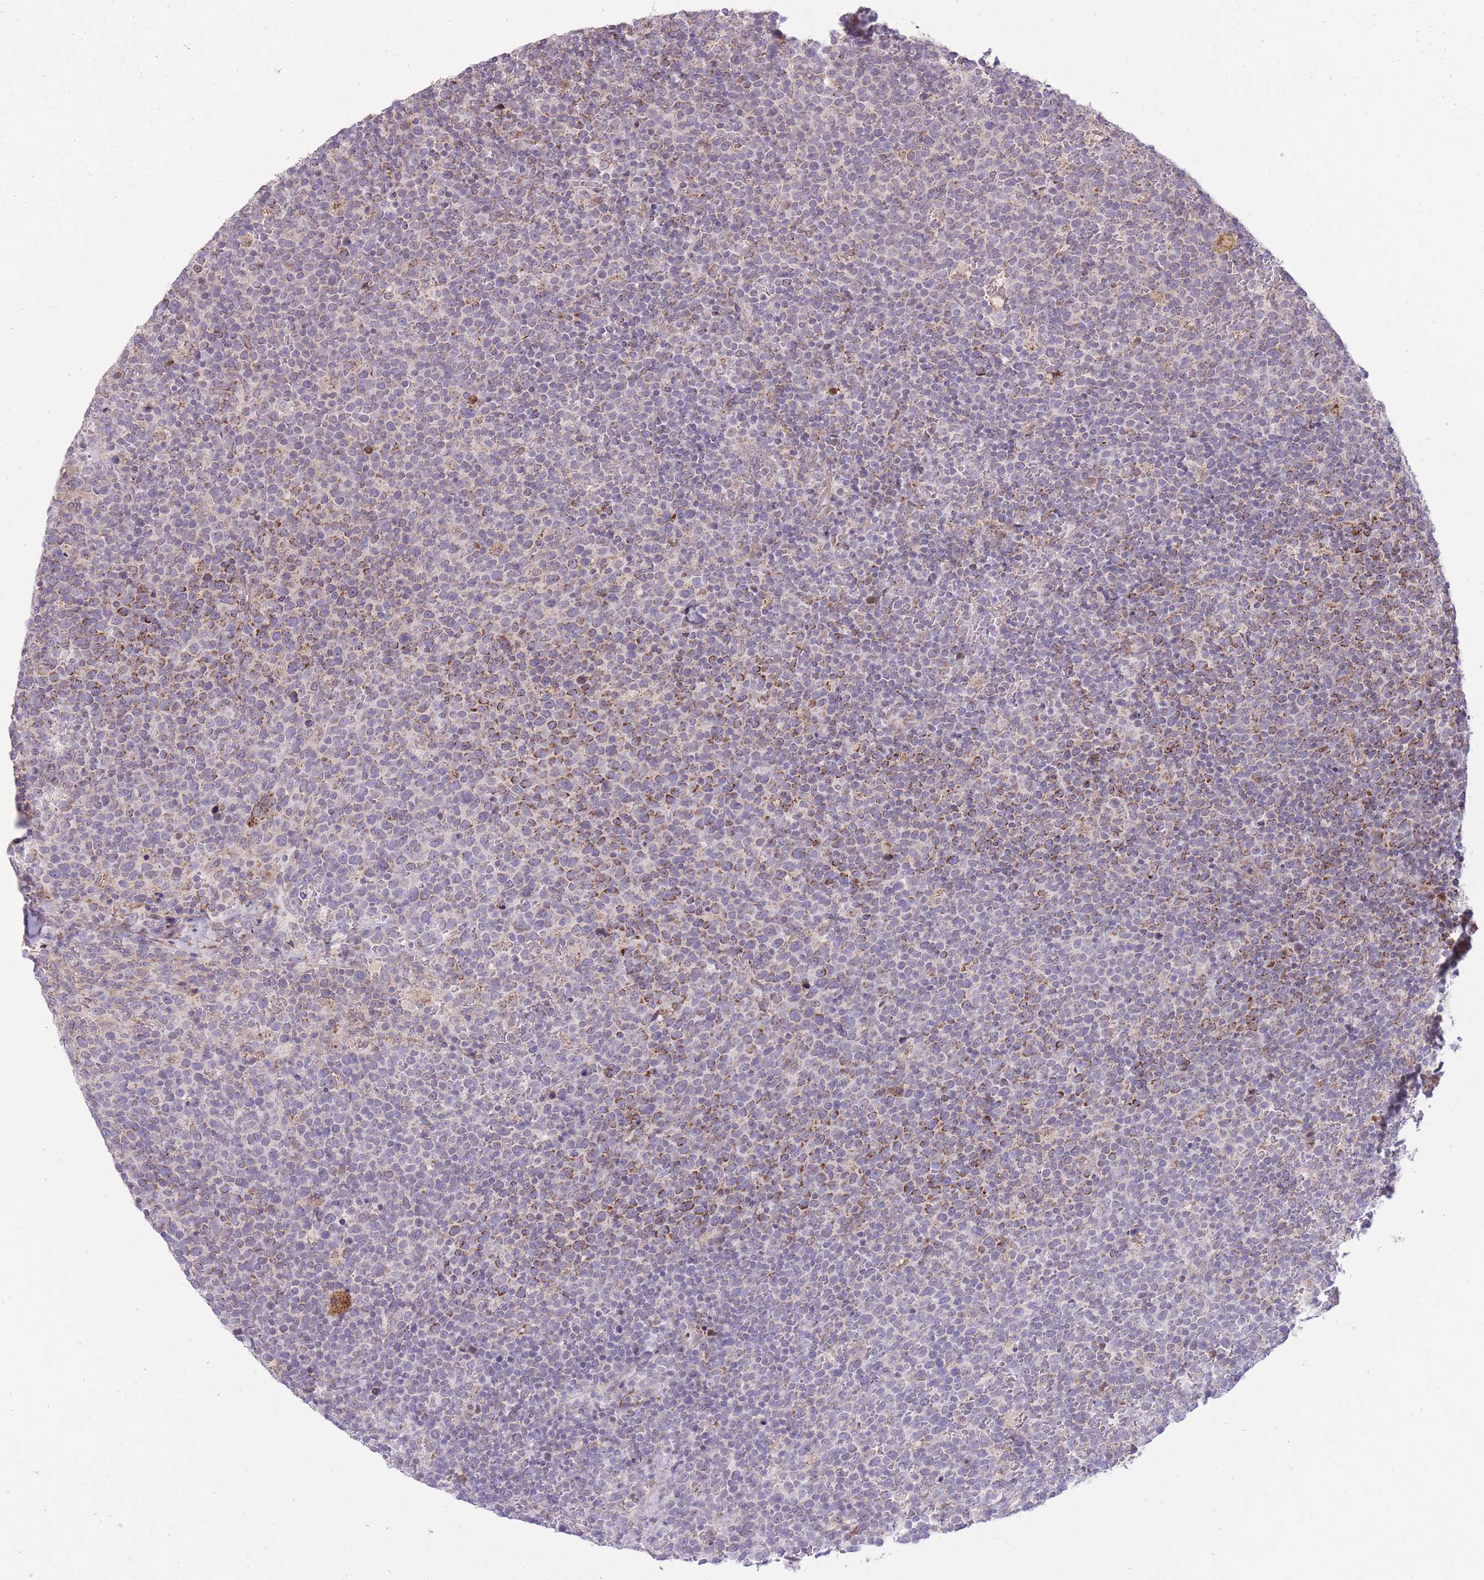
{"staining": {"intensity": "negative", "quantity": "none", "location": "none"}, "tissue": "lymphoma", "cell_type": "Tumor cells", "image_type": "cancer", "snomed": [{"axis": "morphology", "description": "Malignant lymphoma, non-Hodgkin's type, High grade"}, {"axis": "topography", "description": "Lymph node"}], "caption": "IHC histopathology image of neoplastic tissue: high-grade malignant lymphoma, non-Hodgkin's type stained with DAB reveals no significant protein expression in tumor cells.", "gene": "SLC4A4", "patient": {"sex": "male", "age": 61}}